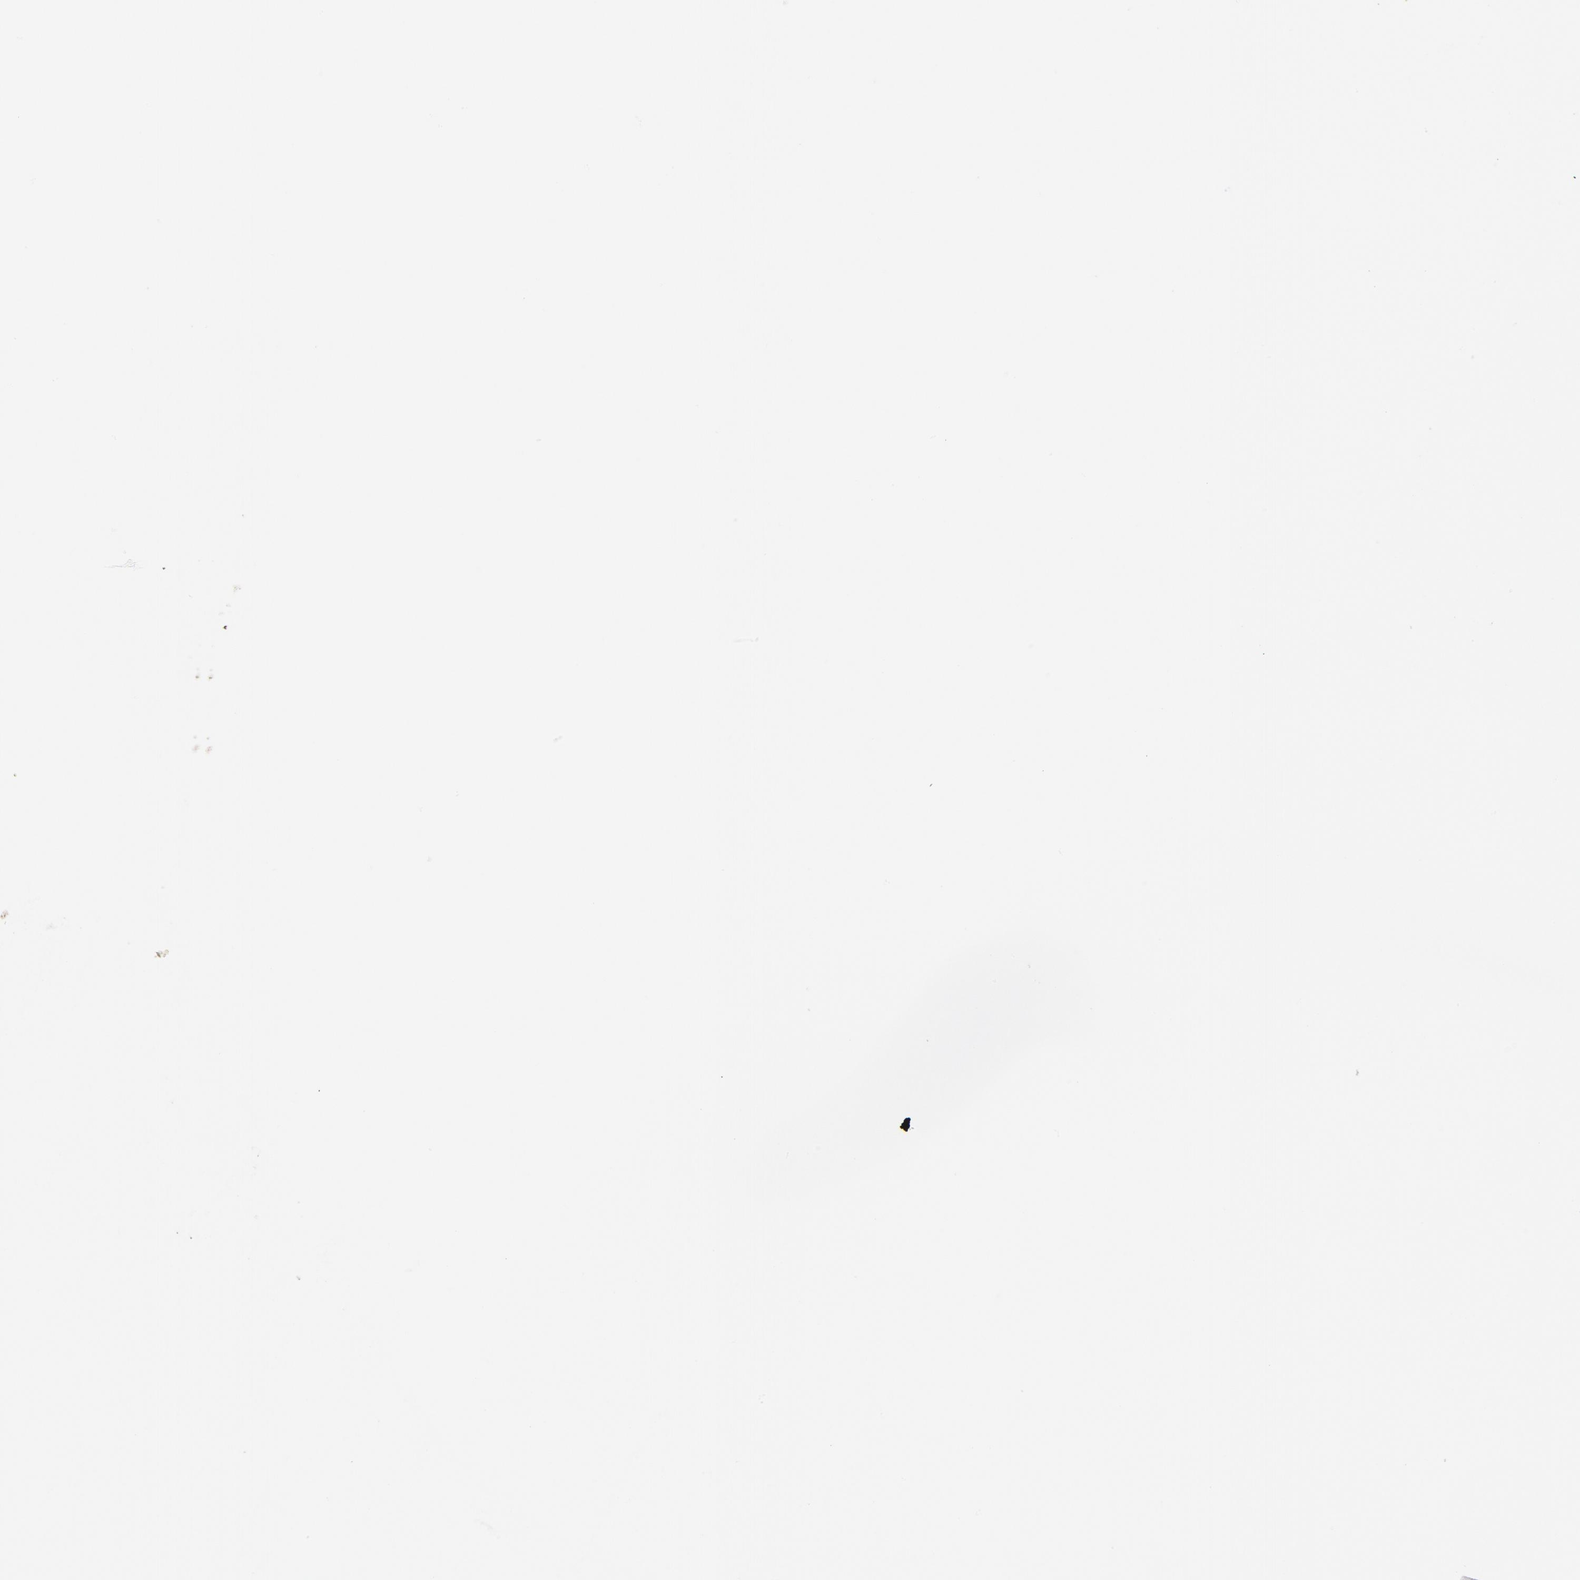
{"staining": {"intensity": "negative", "quantity": "none", "location": "none"}, "tissue": "testis cancer", "cell_type": "Tumor cells", "image_type": "cancer", "snomed": [{"axis": "morphology", "description": "Seminoma, NOS"}, {"axis": "topography", "description": "Testis"}], "caption": "IHC photomicrograph of testis seminoma stained for a protein (brown), which demonstrates no positivity in tumor cells. (Brightfield microscopy of DAB (3,3'-diaminobenzidine) immunohistochemistry at high magnification).", "gene": "LTB4R", "patient": {"sex": "male", "age": 22}}